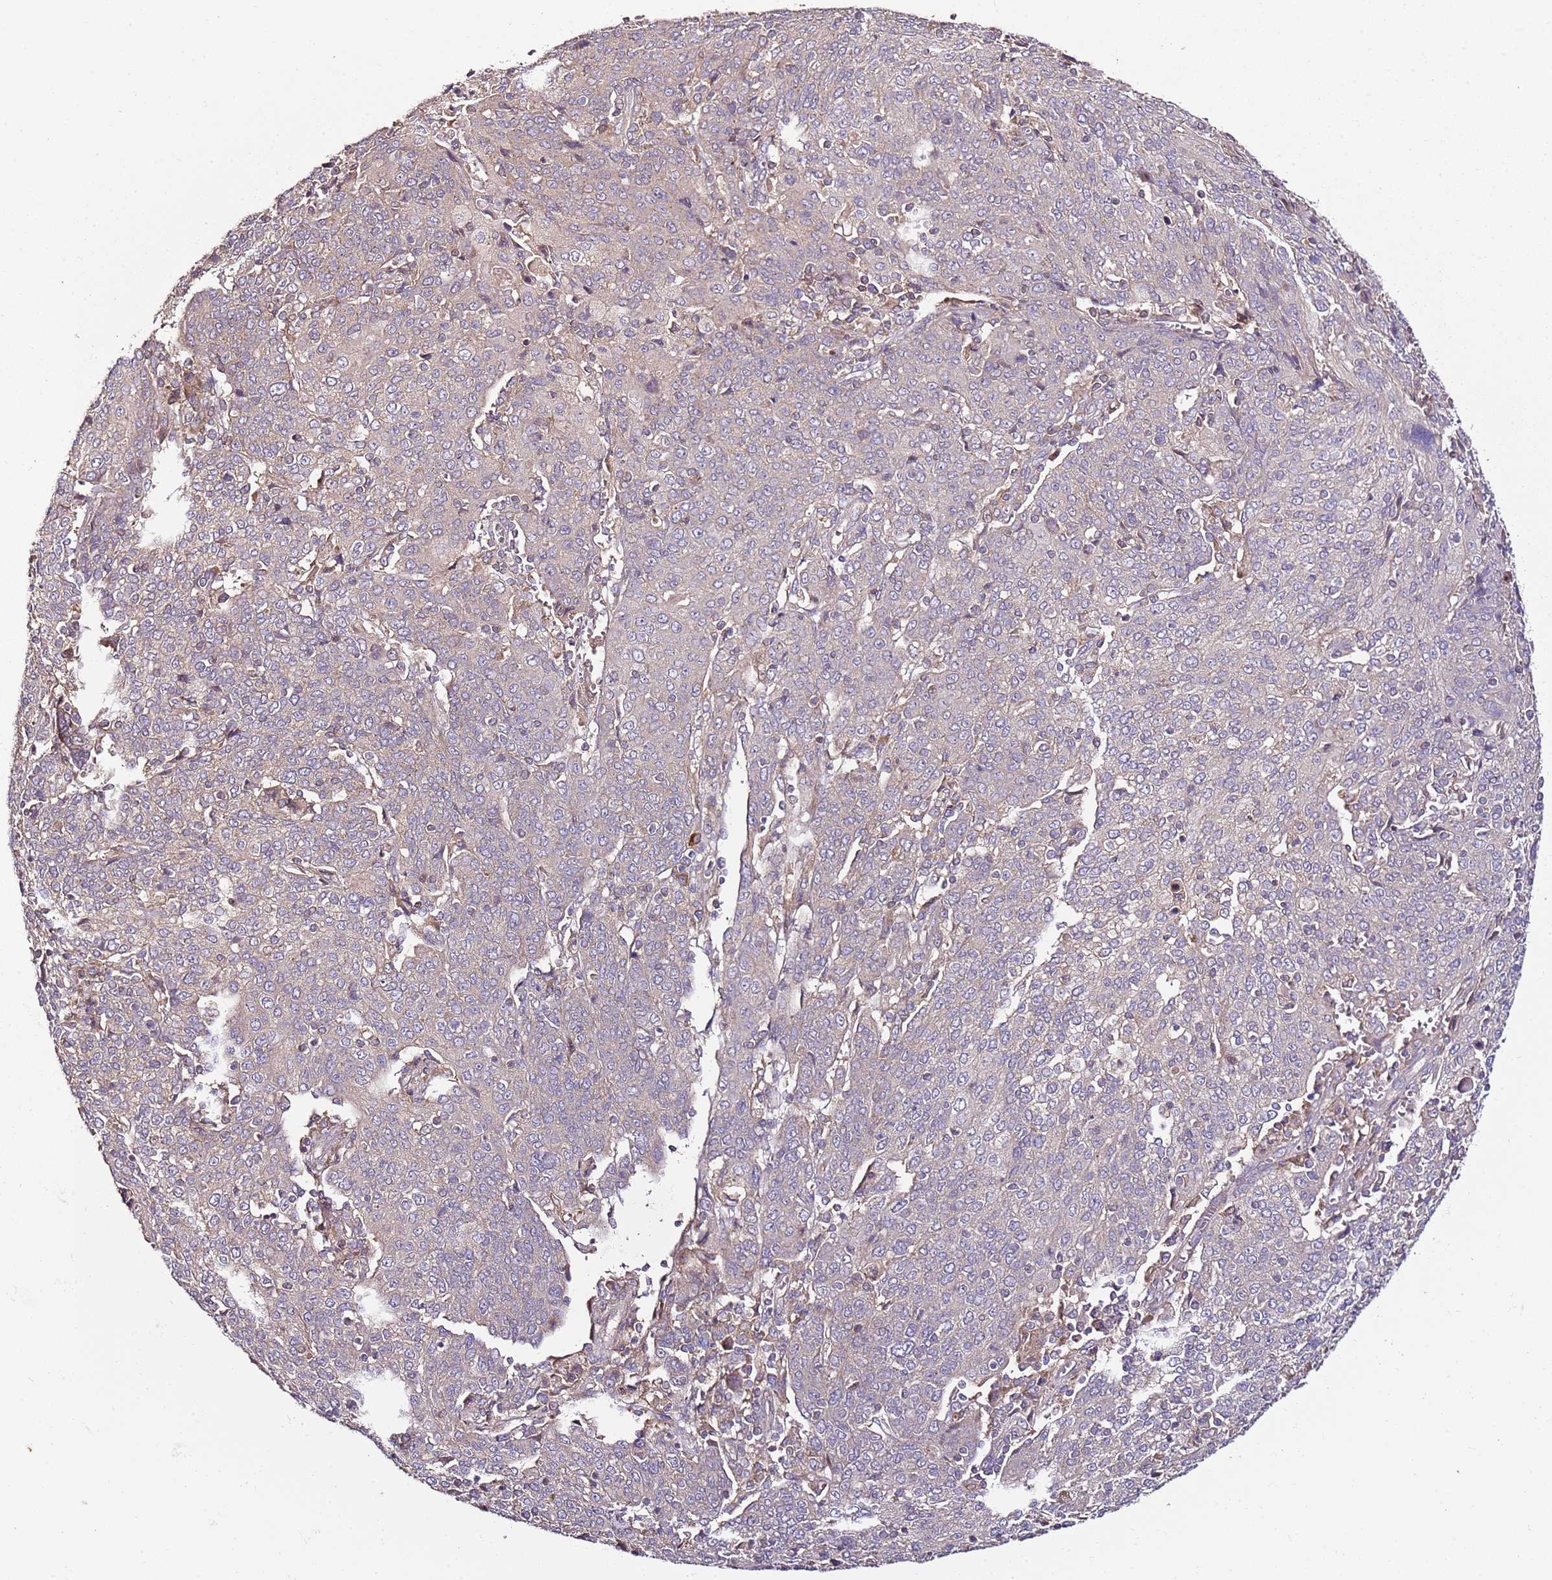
{"staining": {"intensity": "negative", "quantity": "none", "location": "none"}, "tissue": "cervical cancer", "cell_type": "Tumor cells", "image_type": "cancer", "snomed": [{"axis": "morphology", "description": "Squamous cell carcinoma, NOS"}, {"axis": "topography", "description": "Cervix"}], "caption": "Immunohistochemistry (IHC) micrograph of neoplastic tissue: human cervical squamous cell carcinoma stained with DAB shows no significant protein positivity in tumor cells. (IHC, brightfield microscopy, high magnification).", "gene": "KRTAP21-3", "patient": {"sex": "female", "age": 67}}